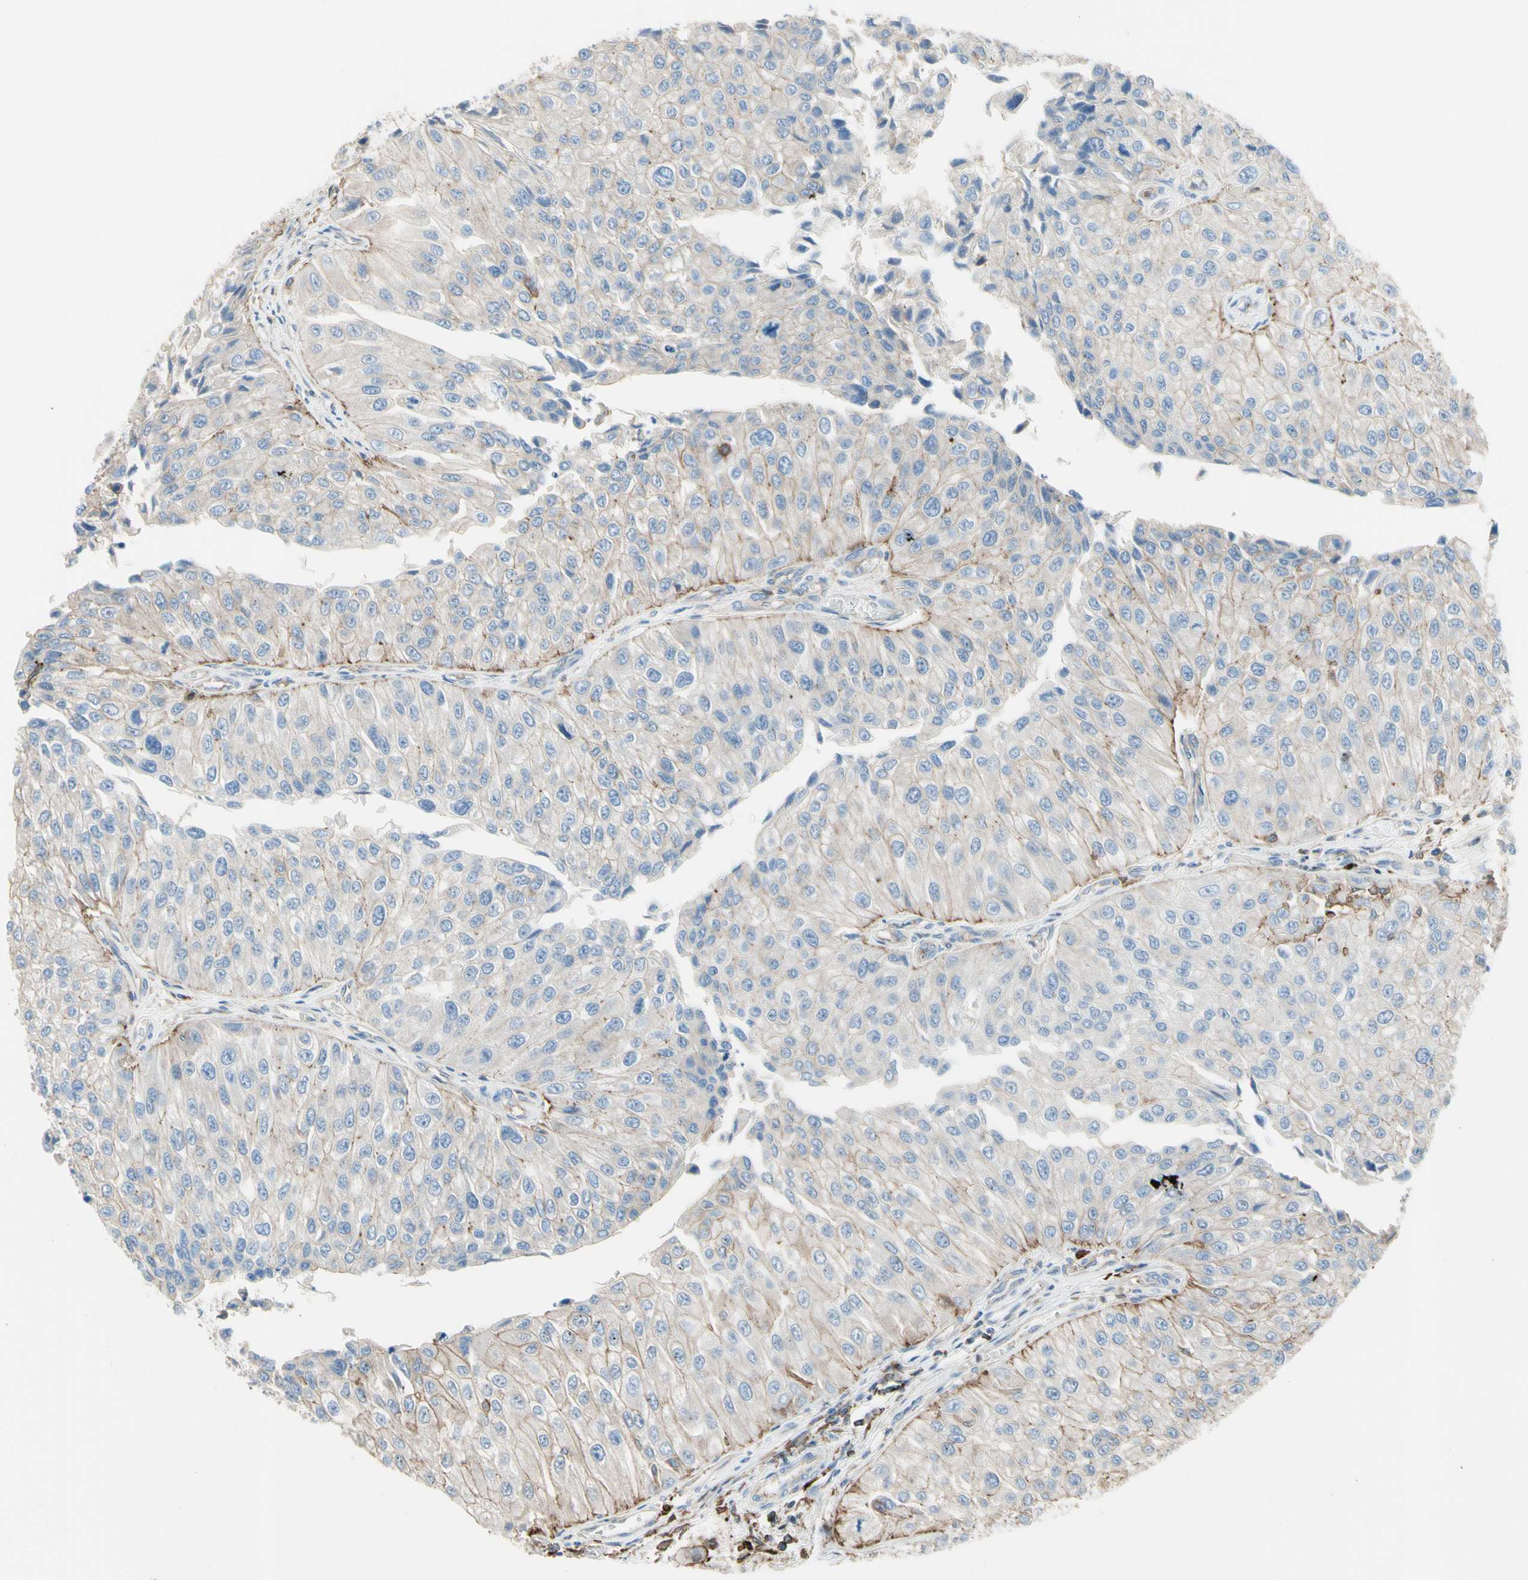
{"staining": {"intensity": "weak", "quantity": "25%-75%", "location": "cytoplasmic/membranous"}, "tissue": "urothelial cancer", "cell_type": "Tumor cells", "image_type": "cancer", "snomed": [{"axis": "morphology", "description": "Urothelial carcinoma, High grade"}, {"axis": "topography", "description": "Kidney"}, {"axis": "topography", "description": "Urinary bladder"}], "caption": "Tumor cells exhibit low levels of weak cytoplasmic/membranous positivity in approximately 25%-75% of cells in human urothelial cancer.", "gene": "SEMA4C", "patient": {"sex": "male", "age": 77}}